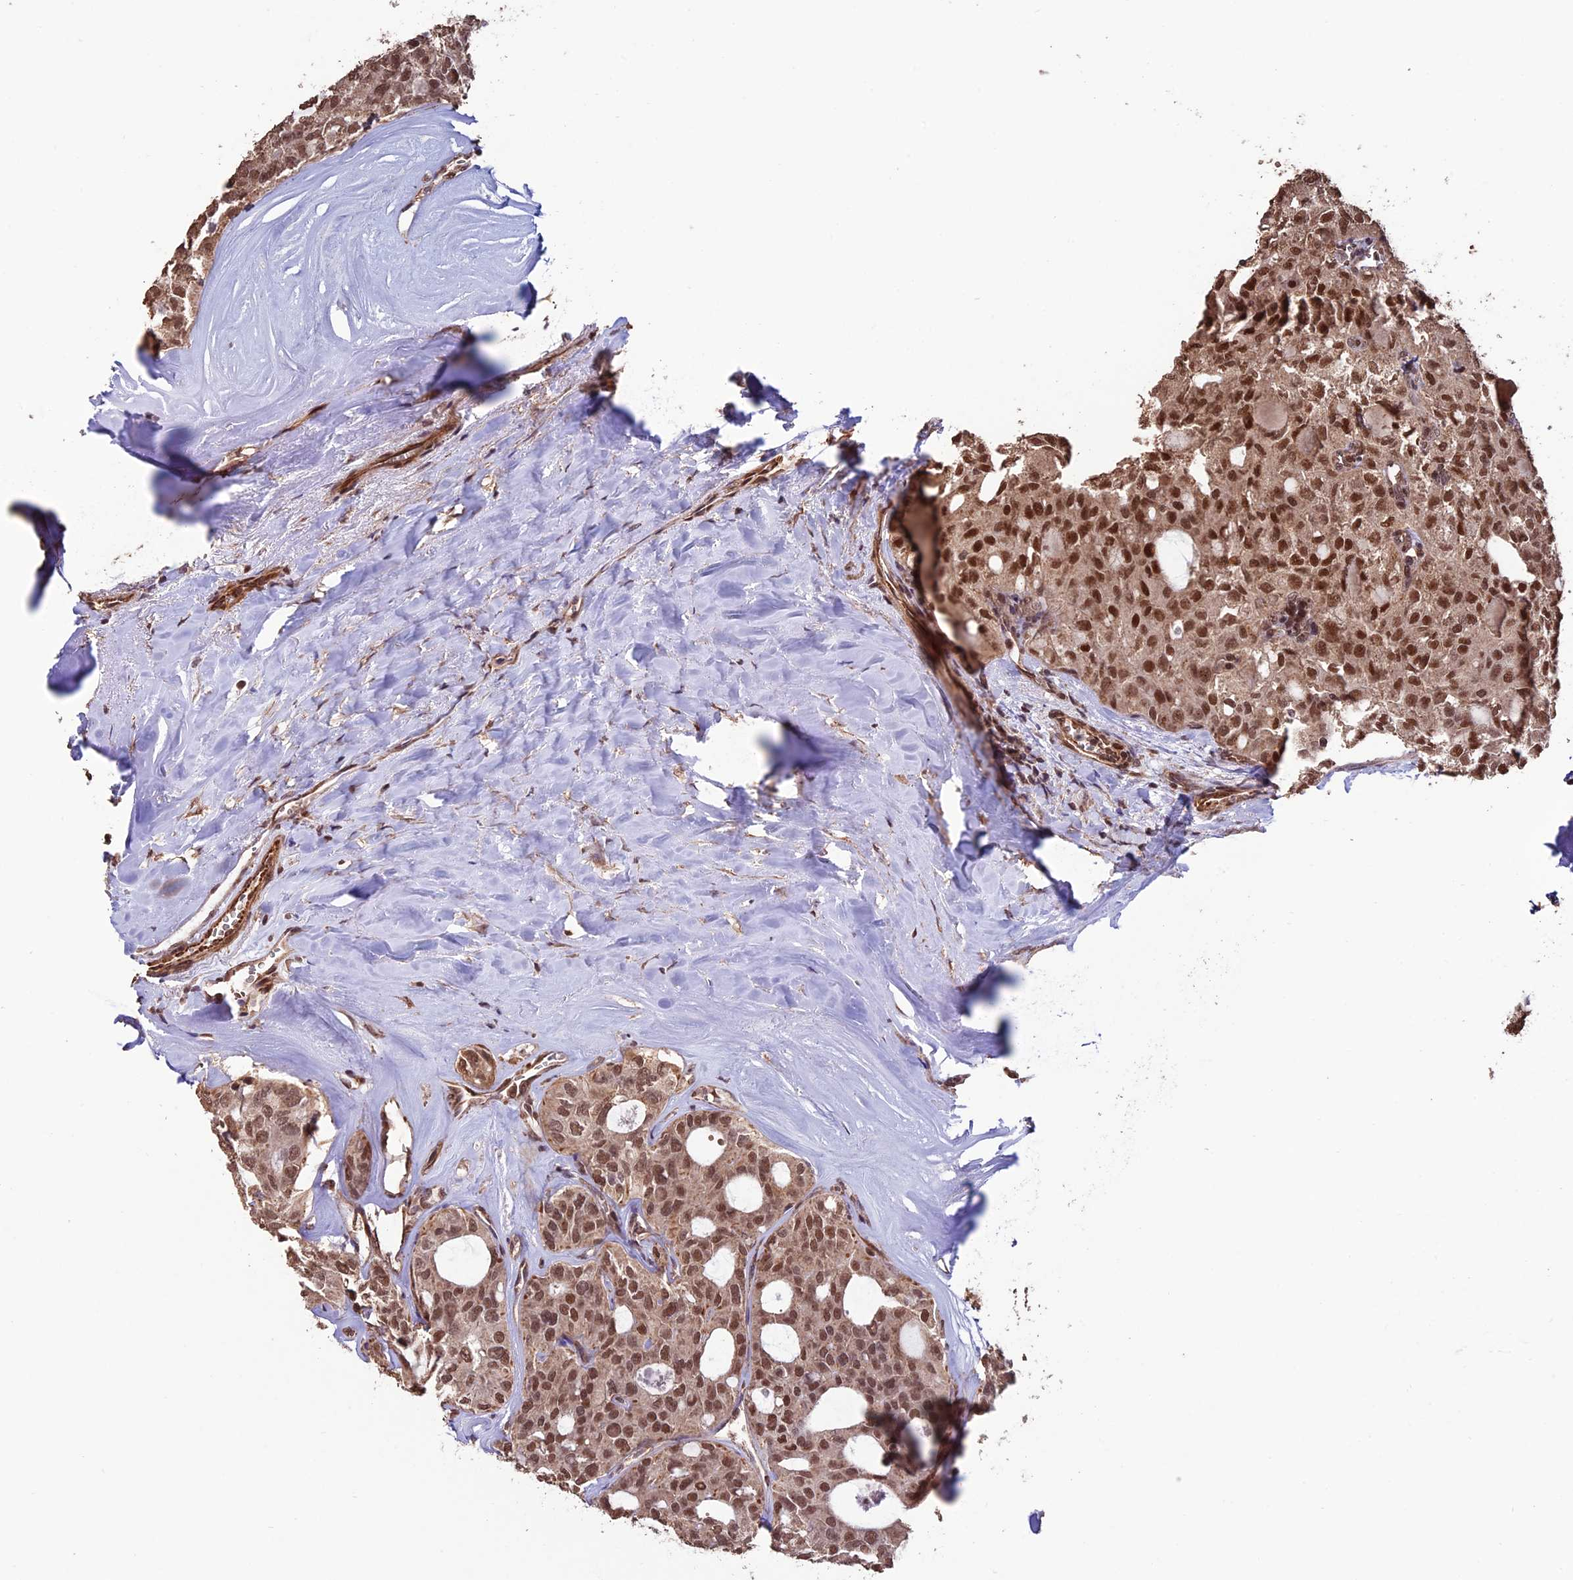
{"staining": {"intensity": "moderate", "quantity": ">75%", "location": "nuclear"}, "tissue": "thyroid cancer", "cell_type": "Tumor cells", "image_type": "cancer", "snomed": [{"axis": "morphology", "description": "Follicular adenoma carcinoma, NOS"}, {"axis": "topography", "description": "Thyroid gland"}], "caption": "Follicular adenoma carcinoma (thyroid) stained with immunohistochemistry reveals moderate nuclear expression in about >75% of tumor cells.", "gene": "CABIN1", "patient": {"sex": "male", "age": 75}}